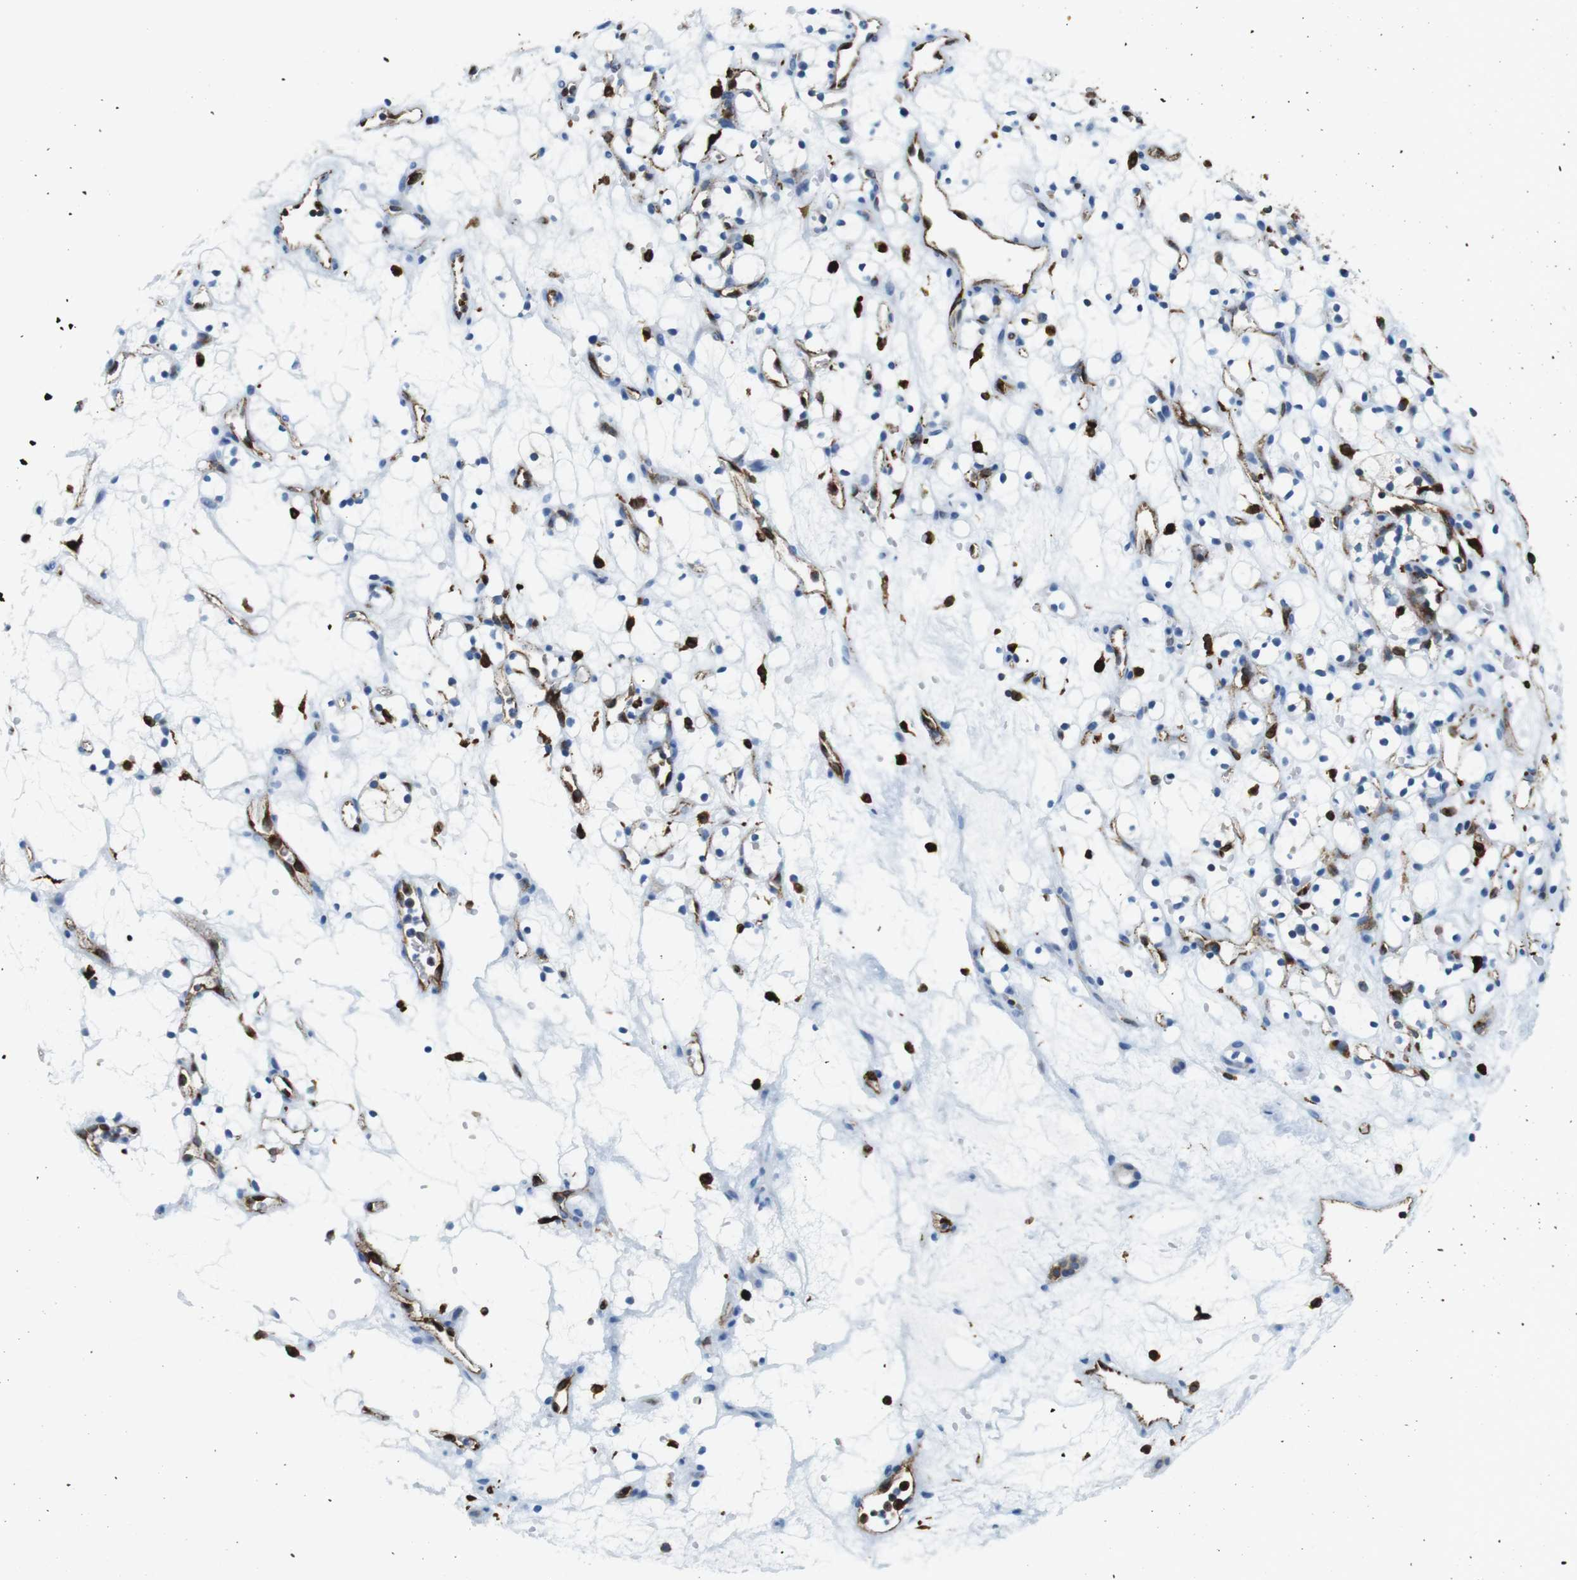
{"staining": {"intensity": "negative", "quantity": "none", "location": "none"}, "tissue": "renal cancer", "cell_type": "Tumor cells", "image_type": "cancer", "snomed": [{"axis": "morphology", "description": "Adenocarcinoma, NOS"}, {"axis": "topography", "description": "Kidney"}], "caption": "The immunohistochemistry micrograph has no significant staining in tumor cells of renal cancer tissue.", "gene": "CIITA", "patient": {"sex": "female", "age": 60}}